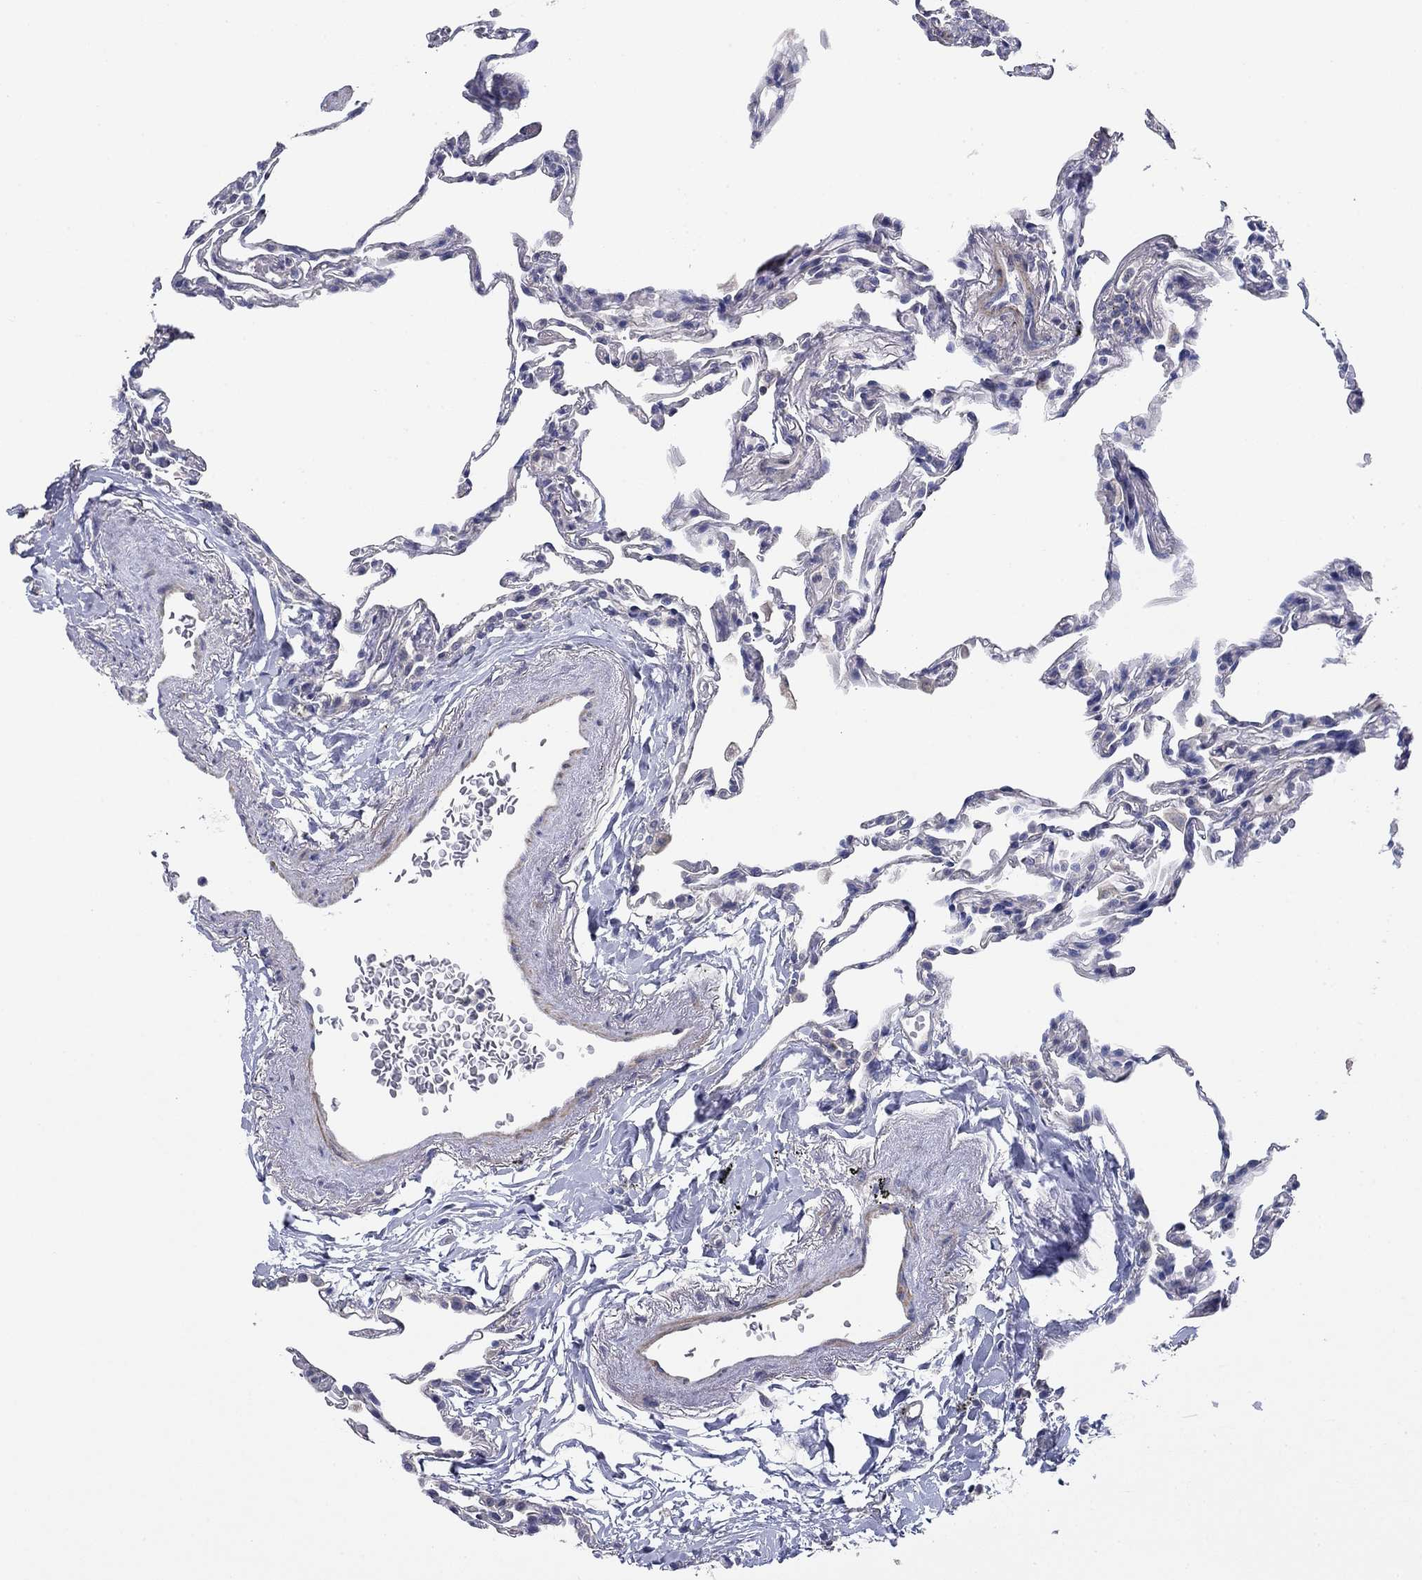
{"staining": {"intensity": "negative", "quantity": "none", "location": "none"}, "tissue": "lung", "cell_type": "Alveolar cells", "image_type": "normal", "snomed": [{"axis": "morphology", "description": "Normal tissue, NOS"}, {"axis": "topography", "description": "Lung"}], "caption": "An IHC photomicrograph of benign lung is shown. There is no staining in alveolar cells of lung.", "gene": "GRK7", "patient": {"sex": "female", "age": 57}}